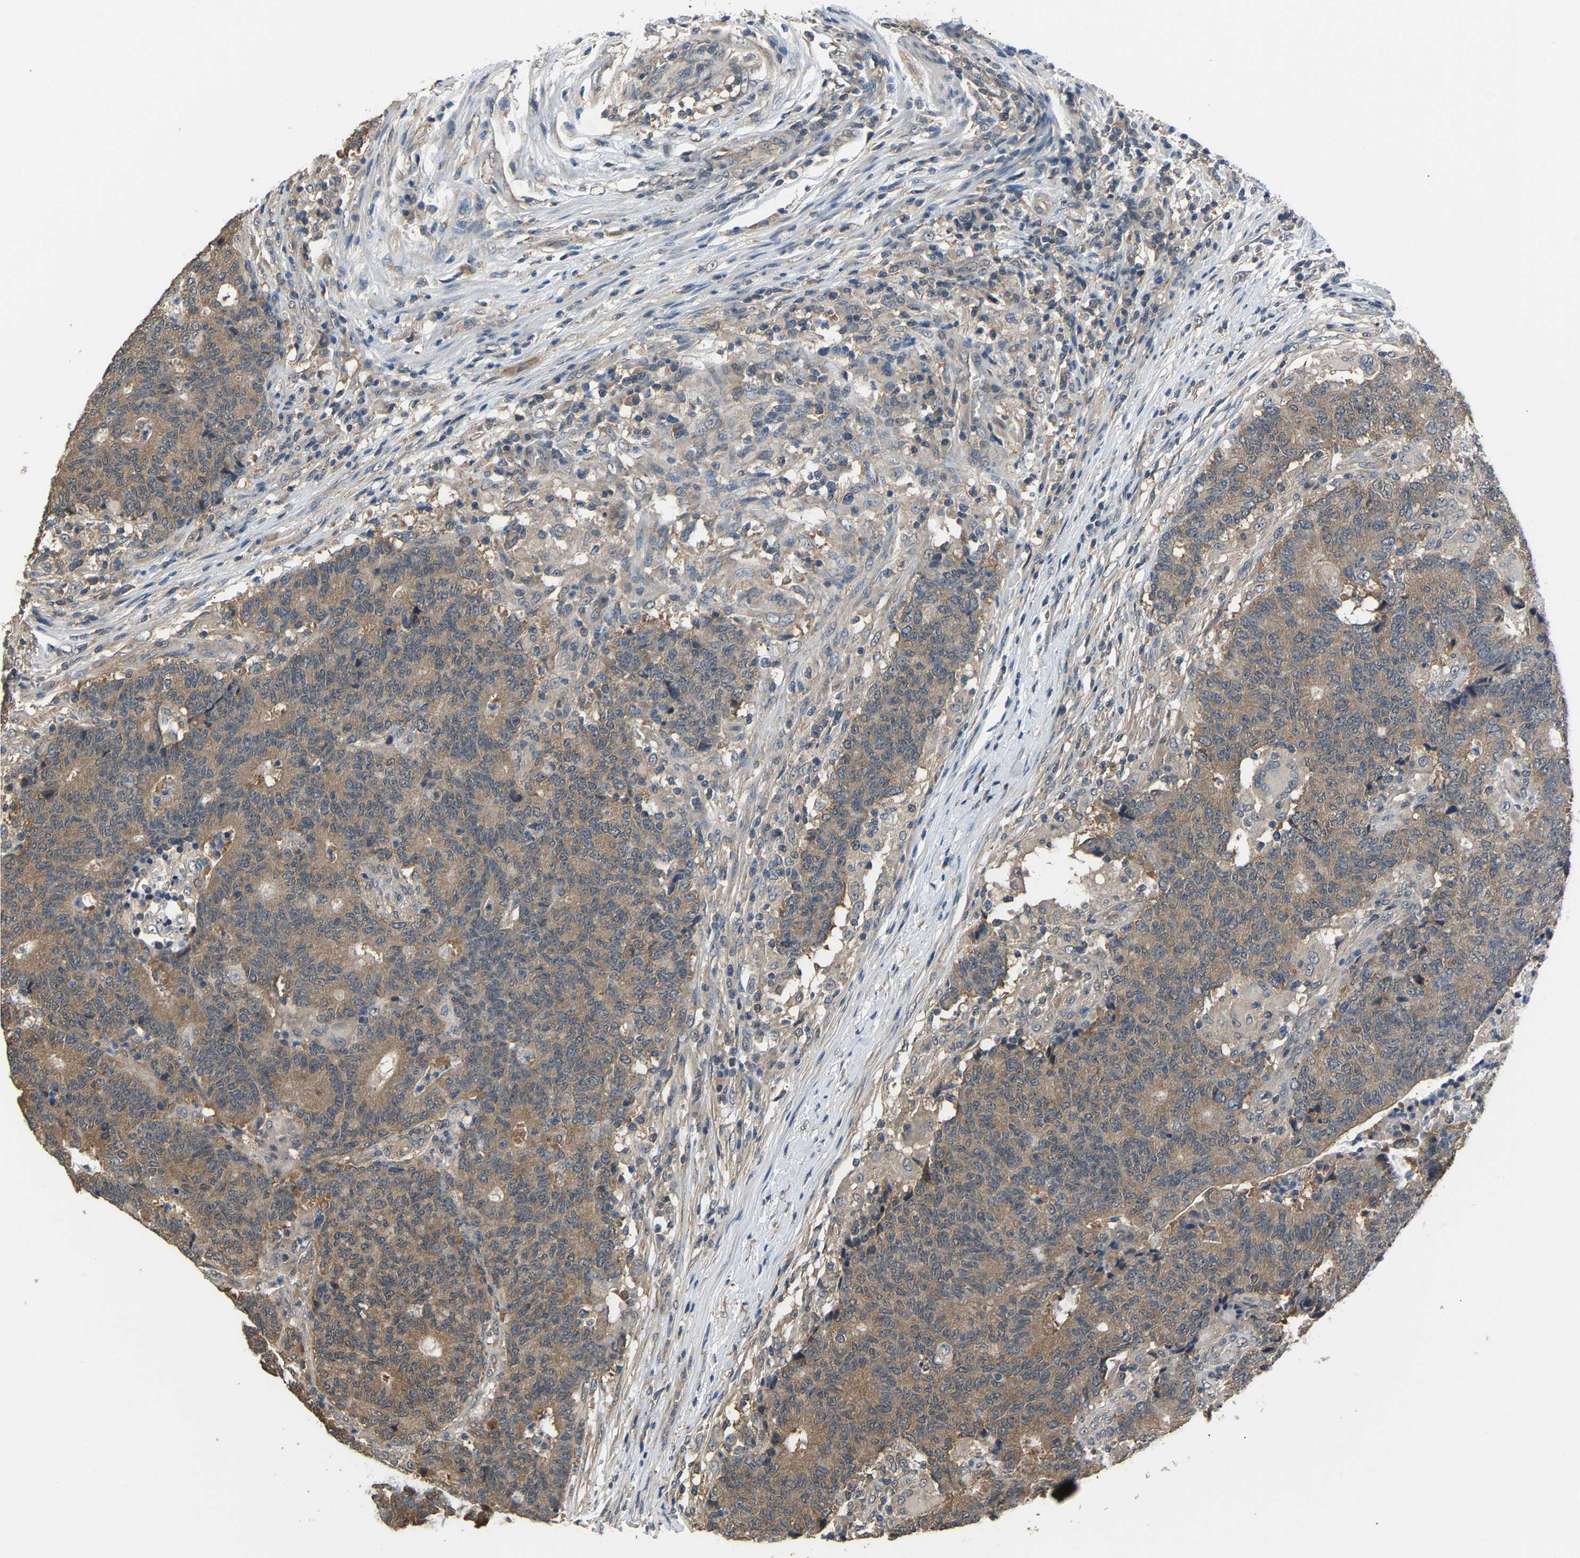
{"staining": {"intensity": "weak", "quantity": ">75%", "location": "cytoplasmic/membranous"}, "tissue": "colorectal cancer", "cell_type": "Tumor cells", "image_type": "cancer", "snomed": [{"axis": "morphology", "description": "Normal tissue, NOS"}, {"axis": "morphology", "description": "Adenocarcinoma, NOS"}, {"axis": "topography", "description": "Colon"}], "caption": "A photomicrograph of adenocarcinoma (colorectal) stained for a protein displays weak cytoplasmic/membranous brown staining in tumor cells.", "gene": "ABCC9", "patient": {"sex": "female", "age": 75}}